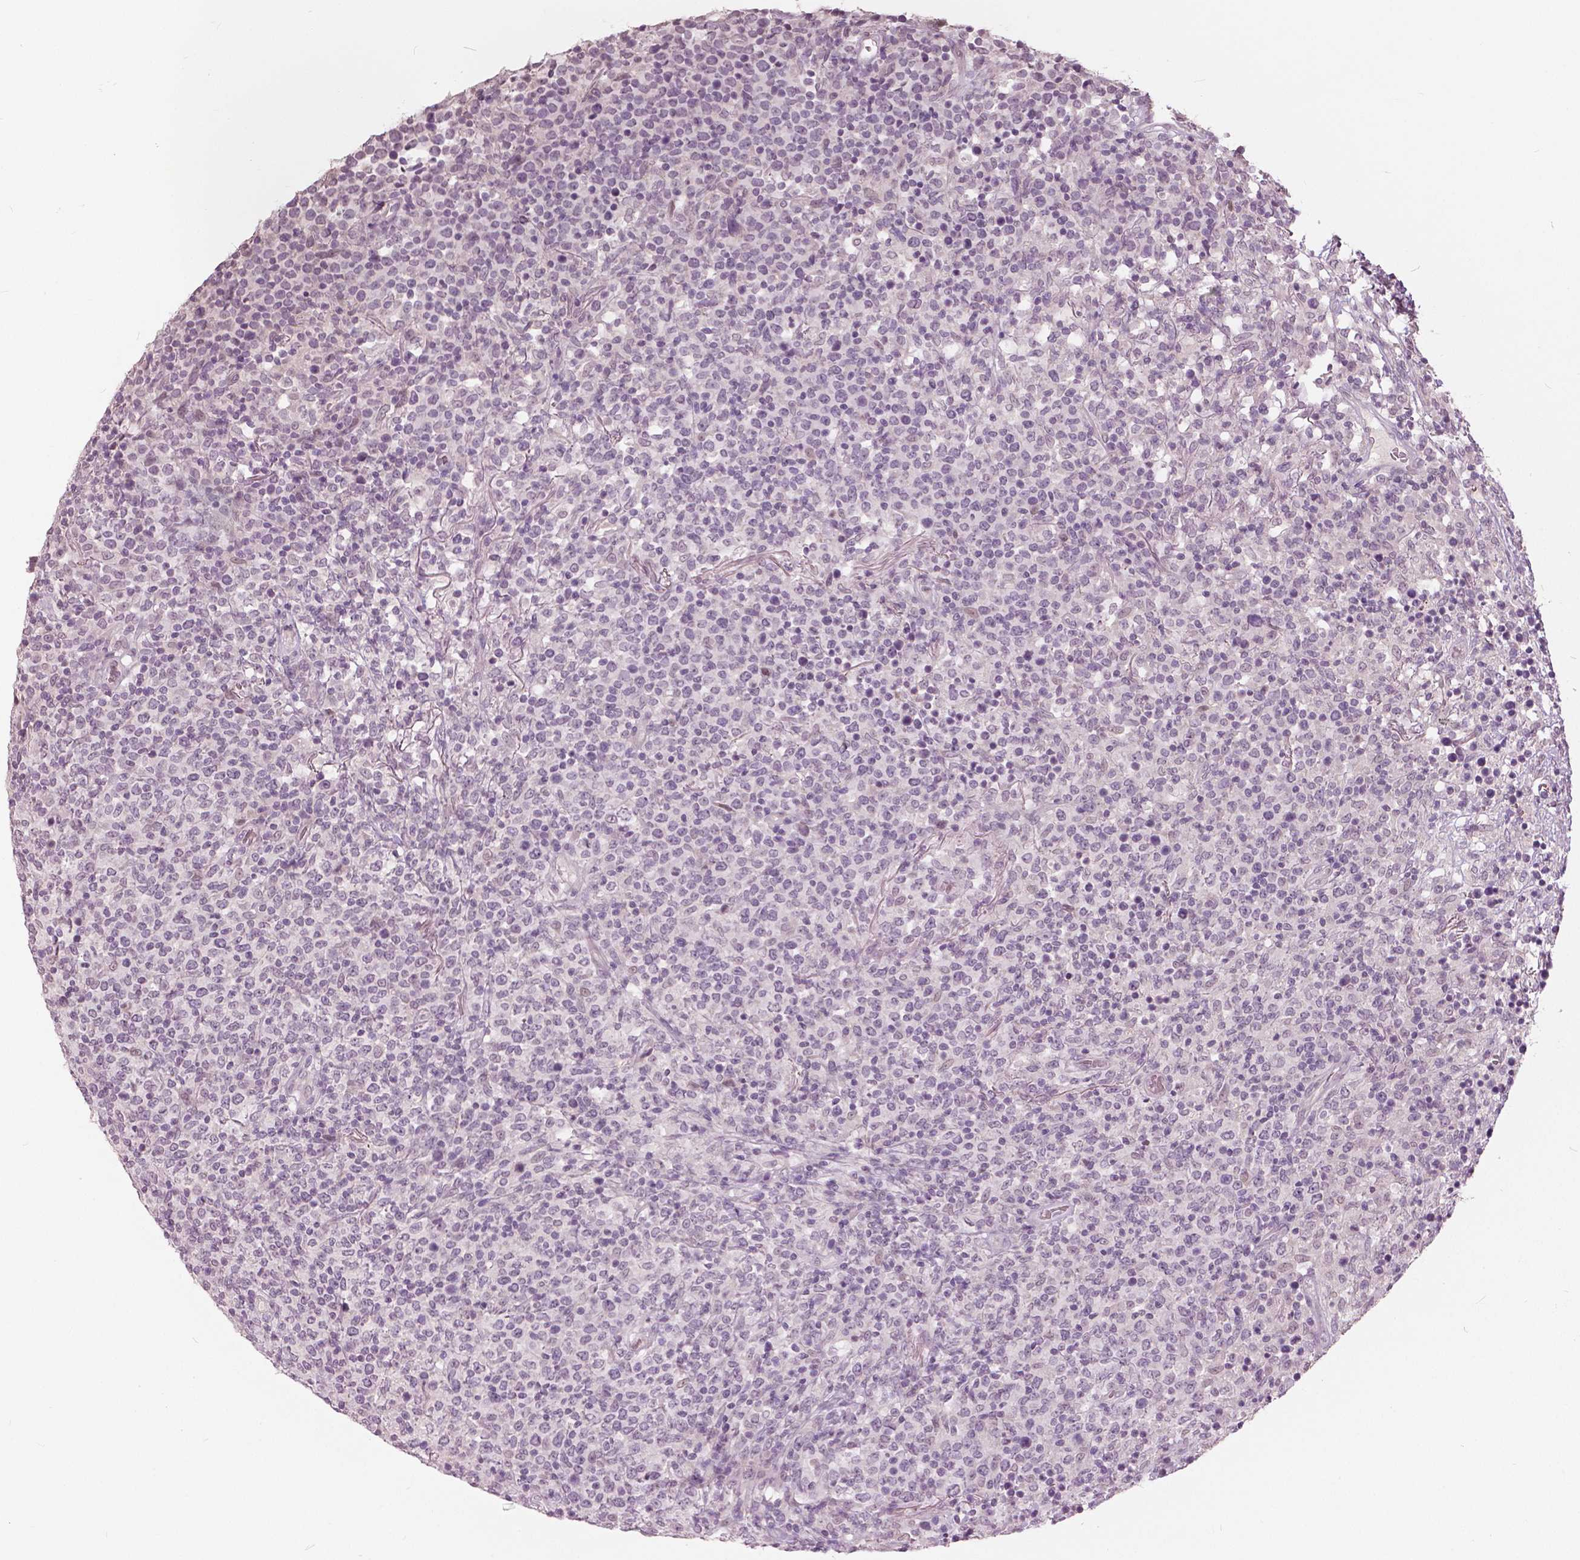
{"staining": {"intensity": "negative", "quantity": "none", "location": "none"}, "tissue": "lymphoma", "cell_type": "Tumor cells", "image_type": "cancer", "snomed": [{"axis": "morphology", "description": "Malignant lymphoma, non-Hodgkin's type, High grade"}, {"axis": "topography", "description": "Lung"}], "caption": "This is a histopathology image of IHC staining of lymphoma, which shows no staining in tumor cells.", "gene": "NANOG", "patient": {"sex": "male", "age": 79}}